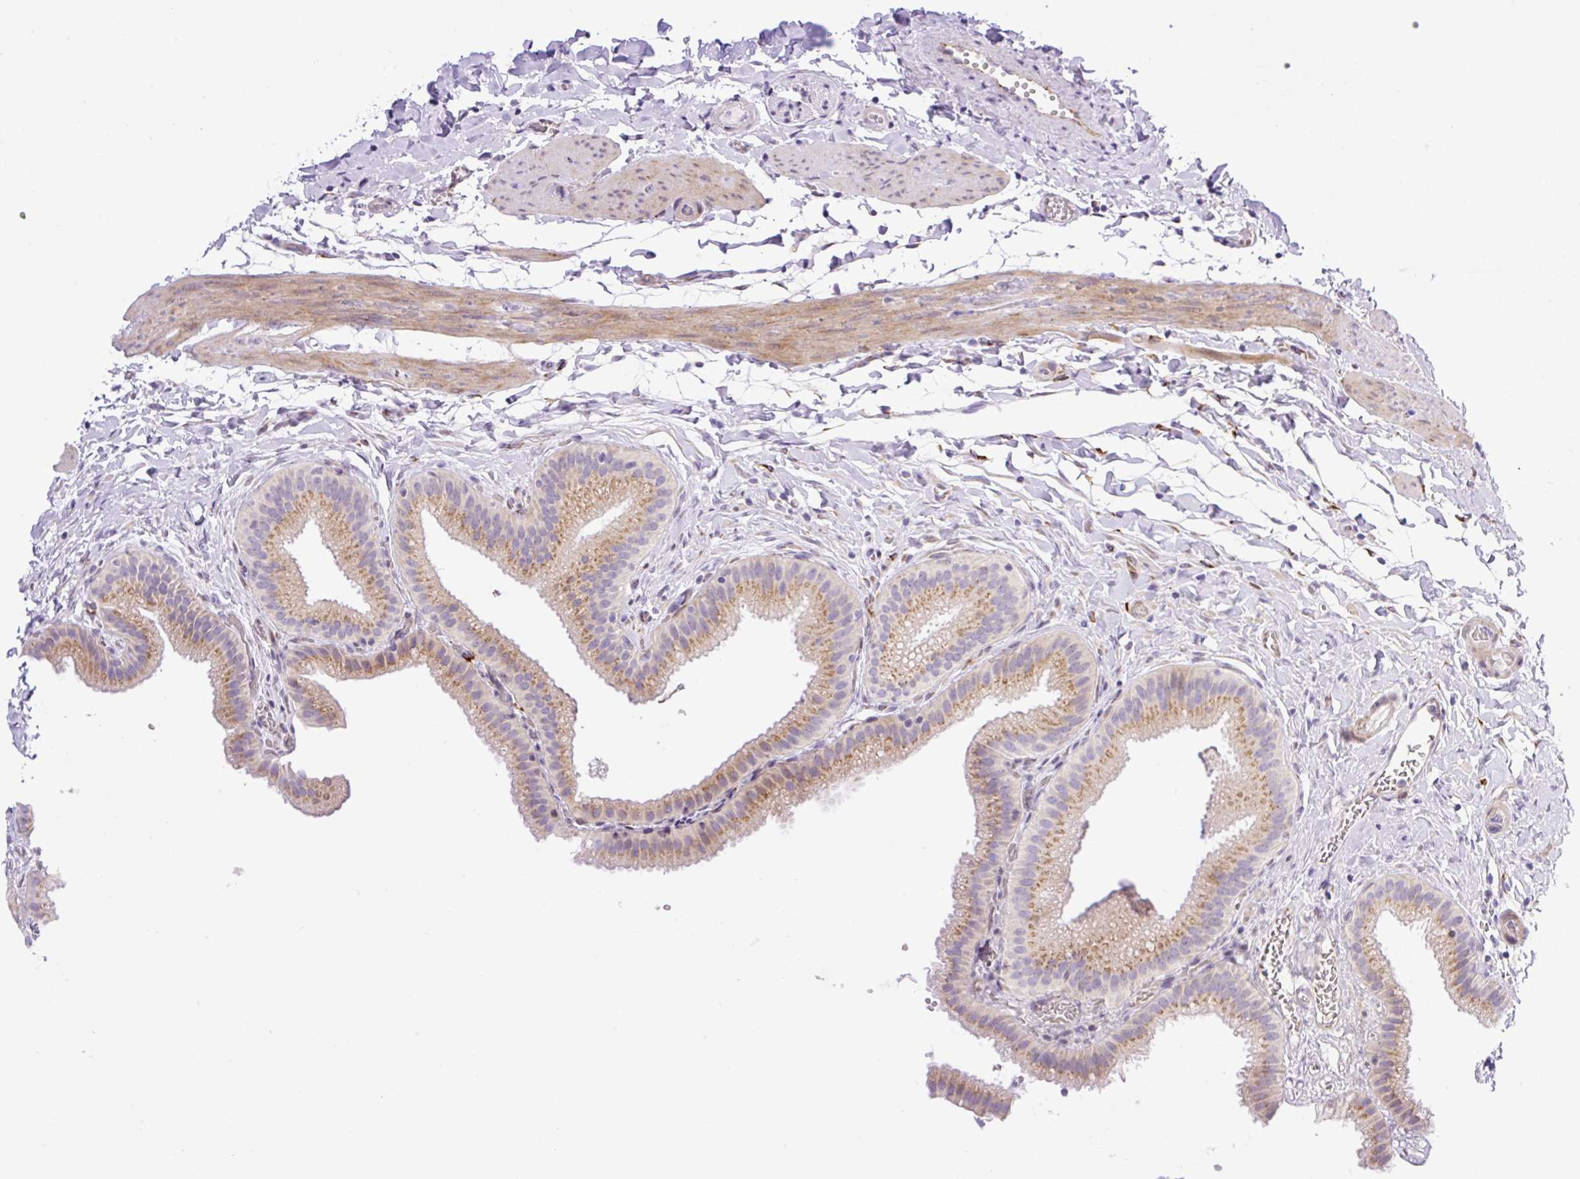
{"staining": {"intensity": "strong", "quantity": ">75%", "location": "cytoplasmic/membranous"}, "tissue": "gallbladder", "cell_type": "Glandular cells", "image_type": "normal", "snomed": [{"axis": "morphology", "description": "Normal tissue, NOS"}, {"axis": "topography", "description": "Gallbladder"}], "caption": "Glandular cells show strong cytoplasmic/membranous staining in about >75% of cells in normal gallbladder. The protein of interest is shown in brown color, while the nuclei are stained blue.", "gene": "RAB30", "patient": {"sex": "female", "age": 63}}